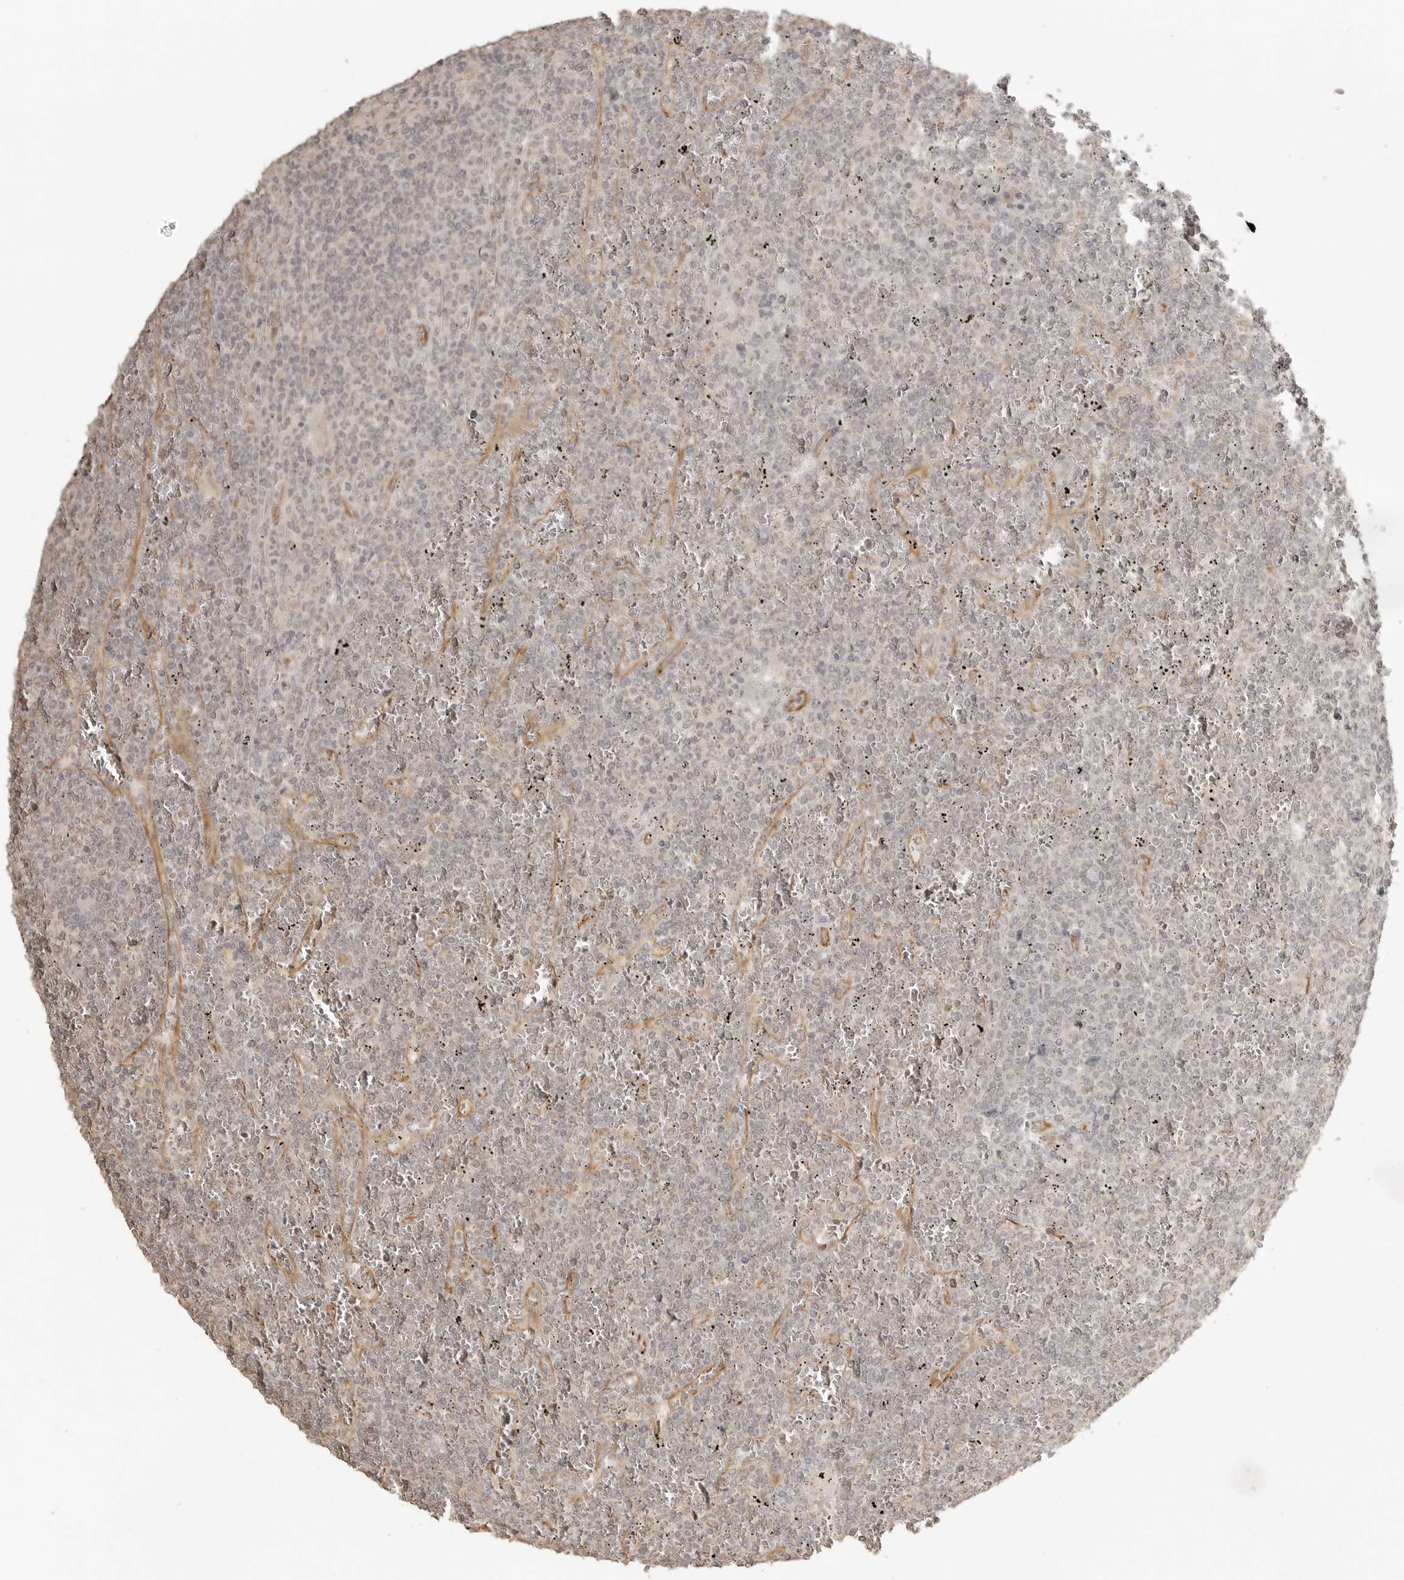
{"staining": {"intensity": "negative", "quantity": "none", "location": "none"}, "tissue": "lymphoma", "cell_type": "Tumor cells", "image_type": "cancer", "snomed": [{"axis": "morphology", "description": "Malignant lymphoma, non-Hodgkin's type, Low grade"}, {"axis": "topography", "description": "Spleen"}], "caption": "The image displays no significant staining in tumor cells of lymphoma. (Stains: DAB (3,3'-diaminobenzidine) immunohistochemistry (IHC) with hematoxylin counter stain, Microscopy: brightfield microscopy at high magnification).", "gene": "SMG8", "patient": {"sex": "female", "age": 19}}